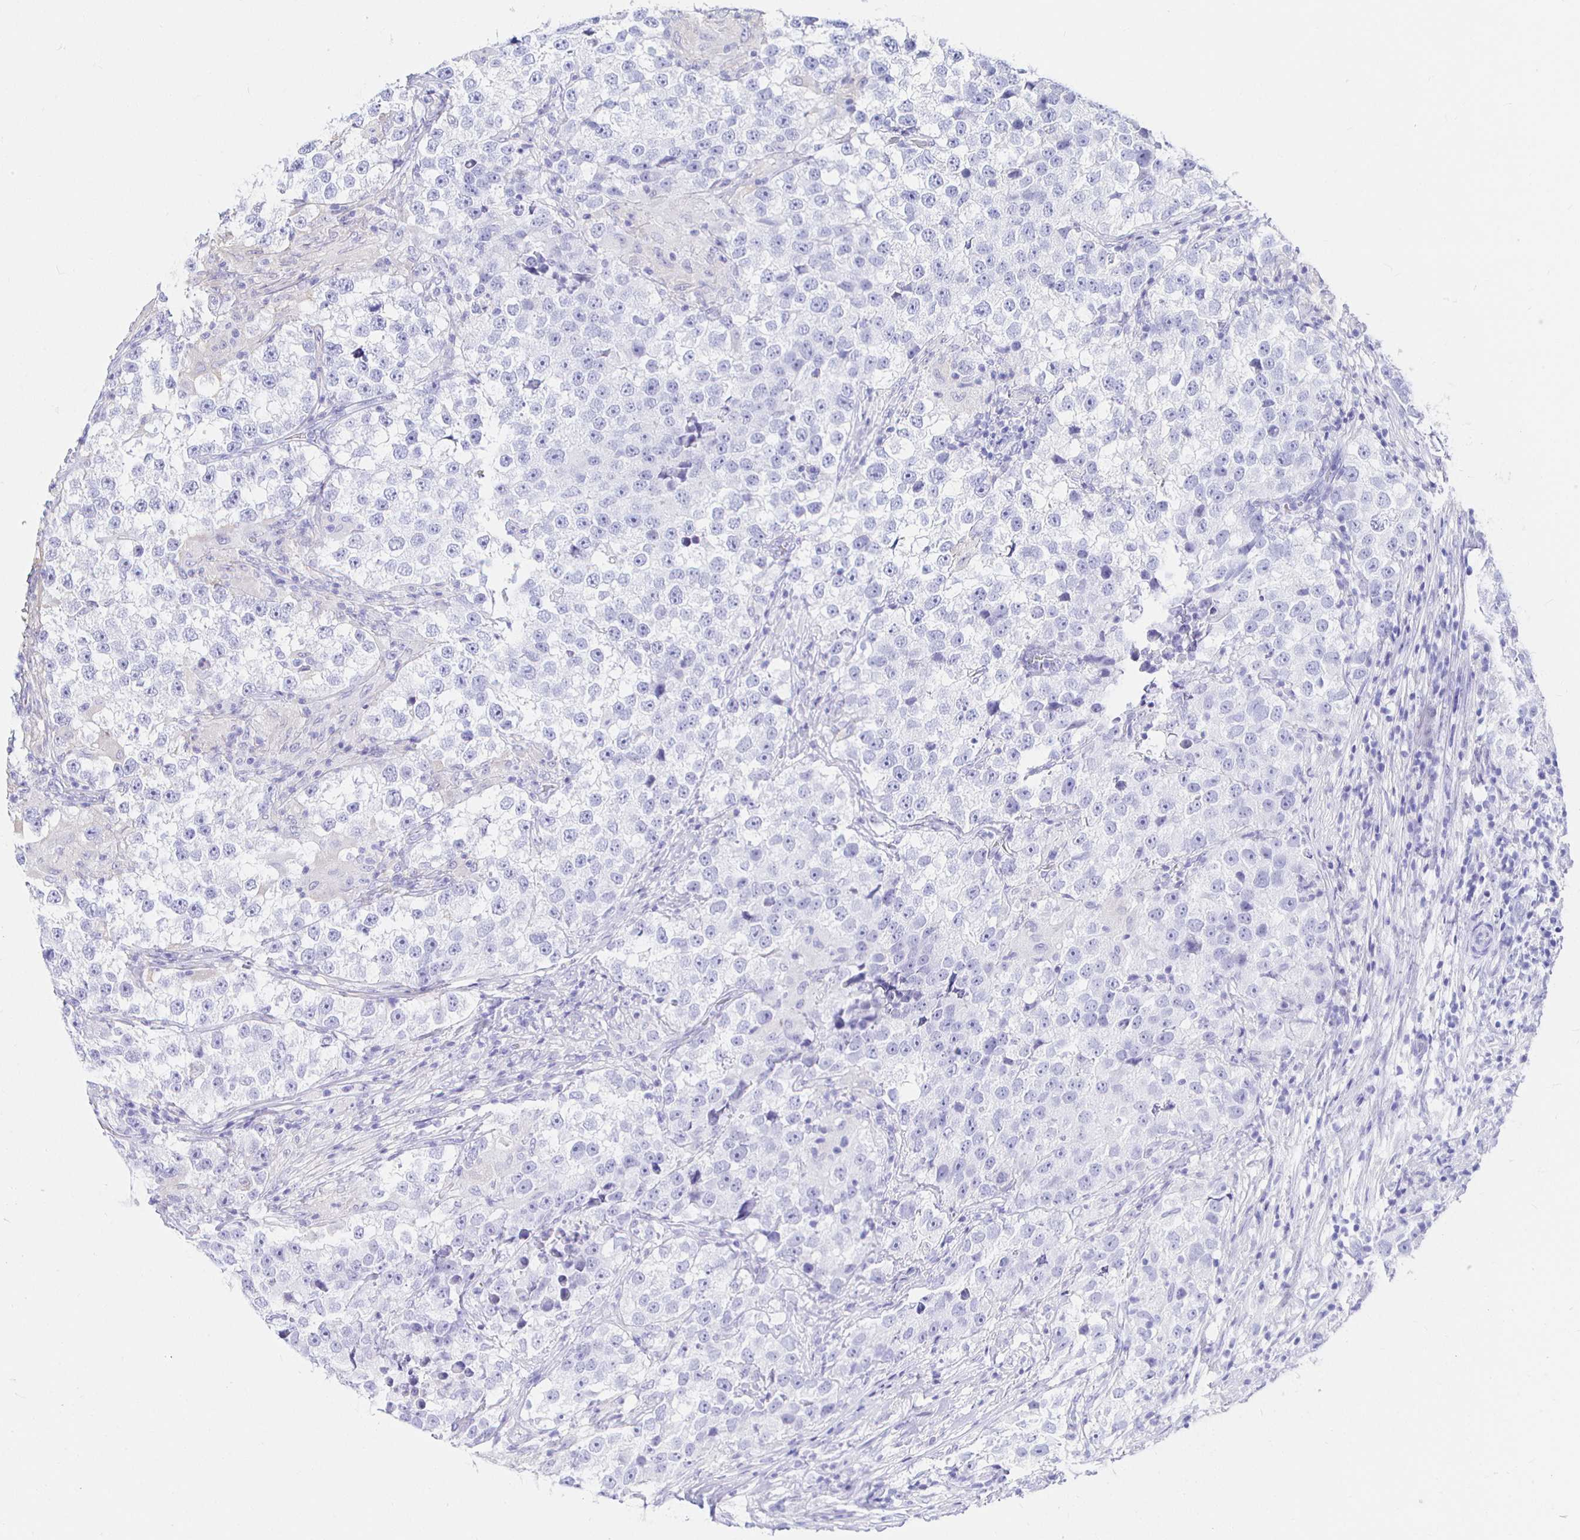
{"staining": {"intensity": "negative", "quantity": "none", "location": "none"}, "tissue": "testis cancer", "cell_type": "Tumor cells", "image_type": "cancer", "snomed": [{"axis": "morphology", "description": "Seminoma, NOS"}, {"axis": "topography", "description": "Testis"}], "caption": "Protein analysis of testis cancer exhibits no significant expression in tumor cells.", "gene": "UMOD", "patient": {"sex": "male", "age": 46}}